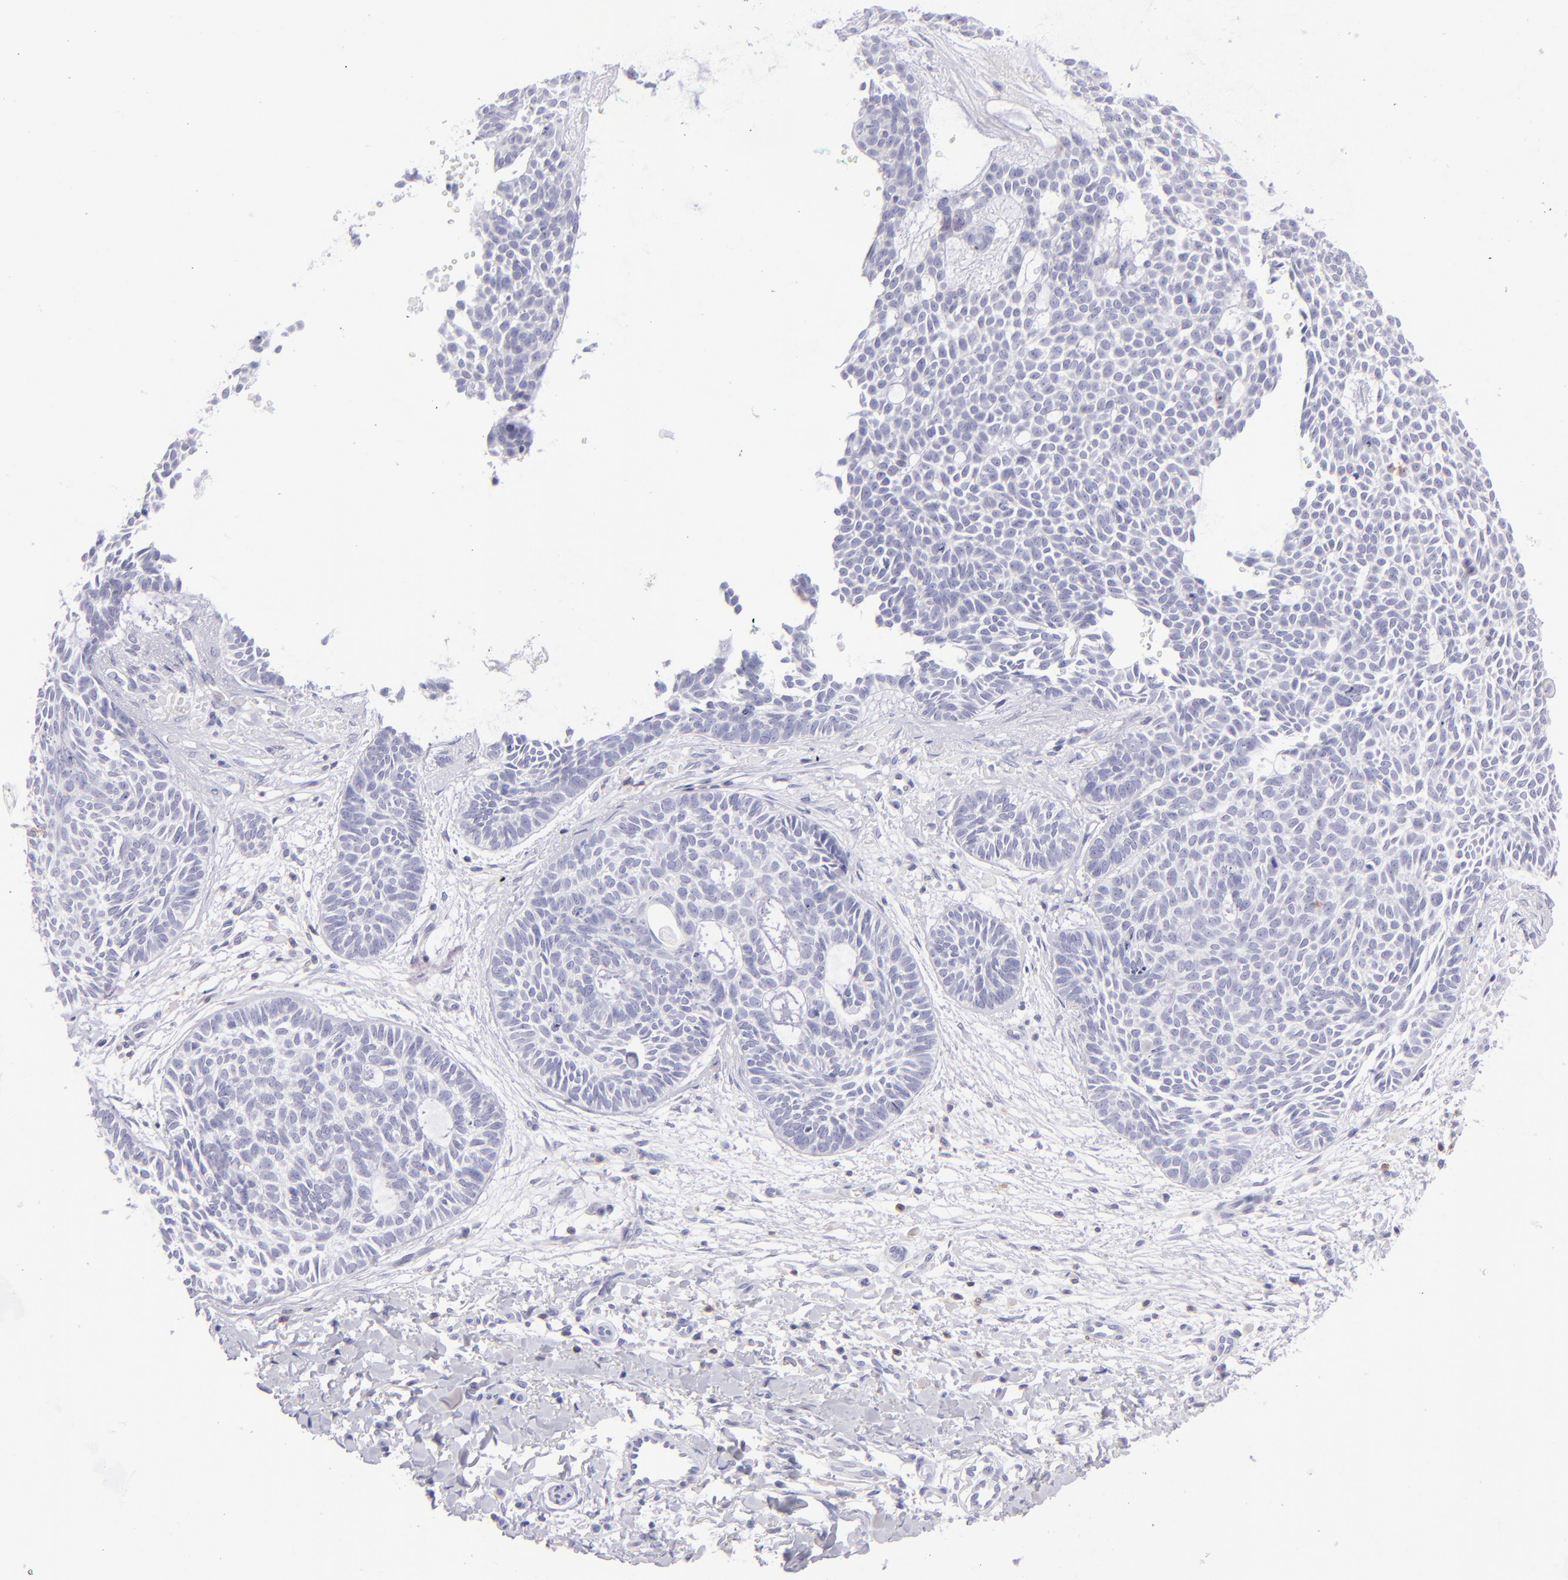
{"staining": {"intensity": "negative", "quantity": "none", "location": "none"}, "tissue": "skin cancer", "cell_type": "Tumor cells", "image_type": "cancer", "snomed": [{"axis": "morphology", "description": "Basal cell carcinoma"}, {"axis": "topography", "description": "Skin"}], "caption": "Tumor cells show no significant positivity in skin basal cell carcinoma. (Immunohistochemistry, brightfield microscopy, high magnification).", "gene": "CD69", "patient": {"sex": "male", "age": 75}}